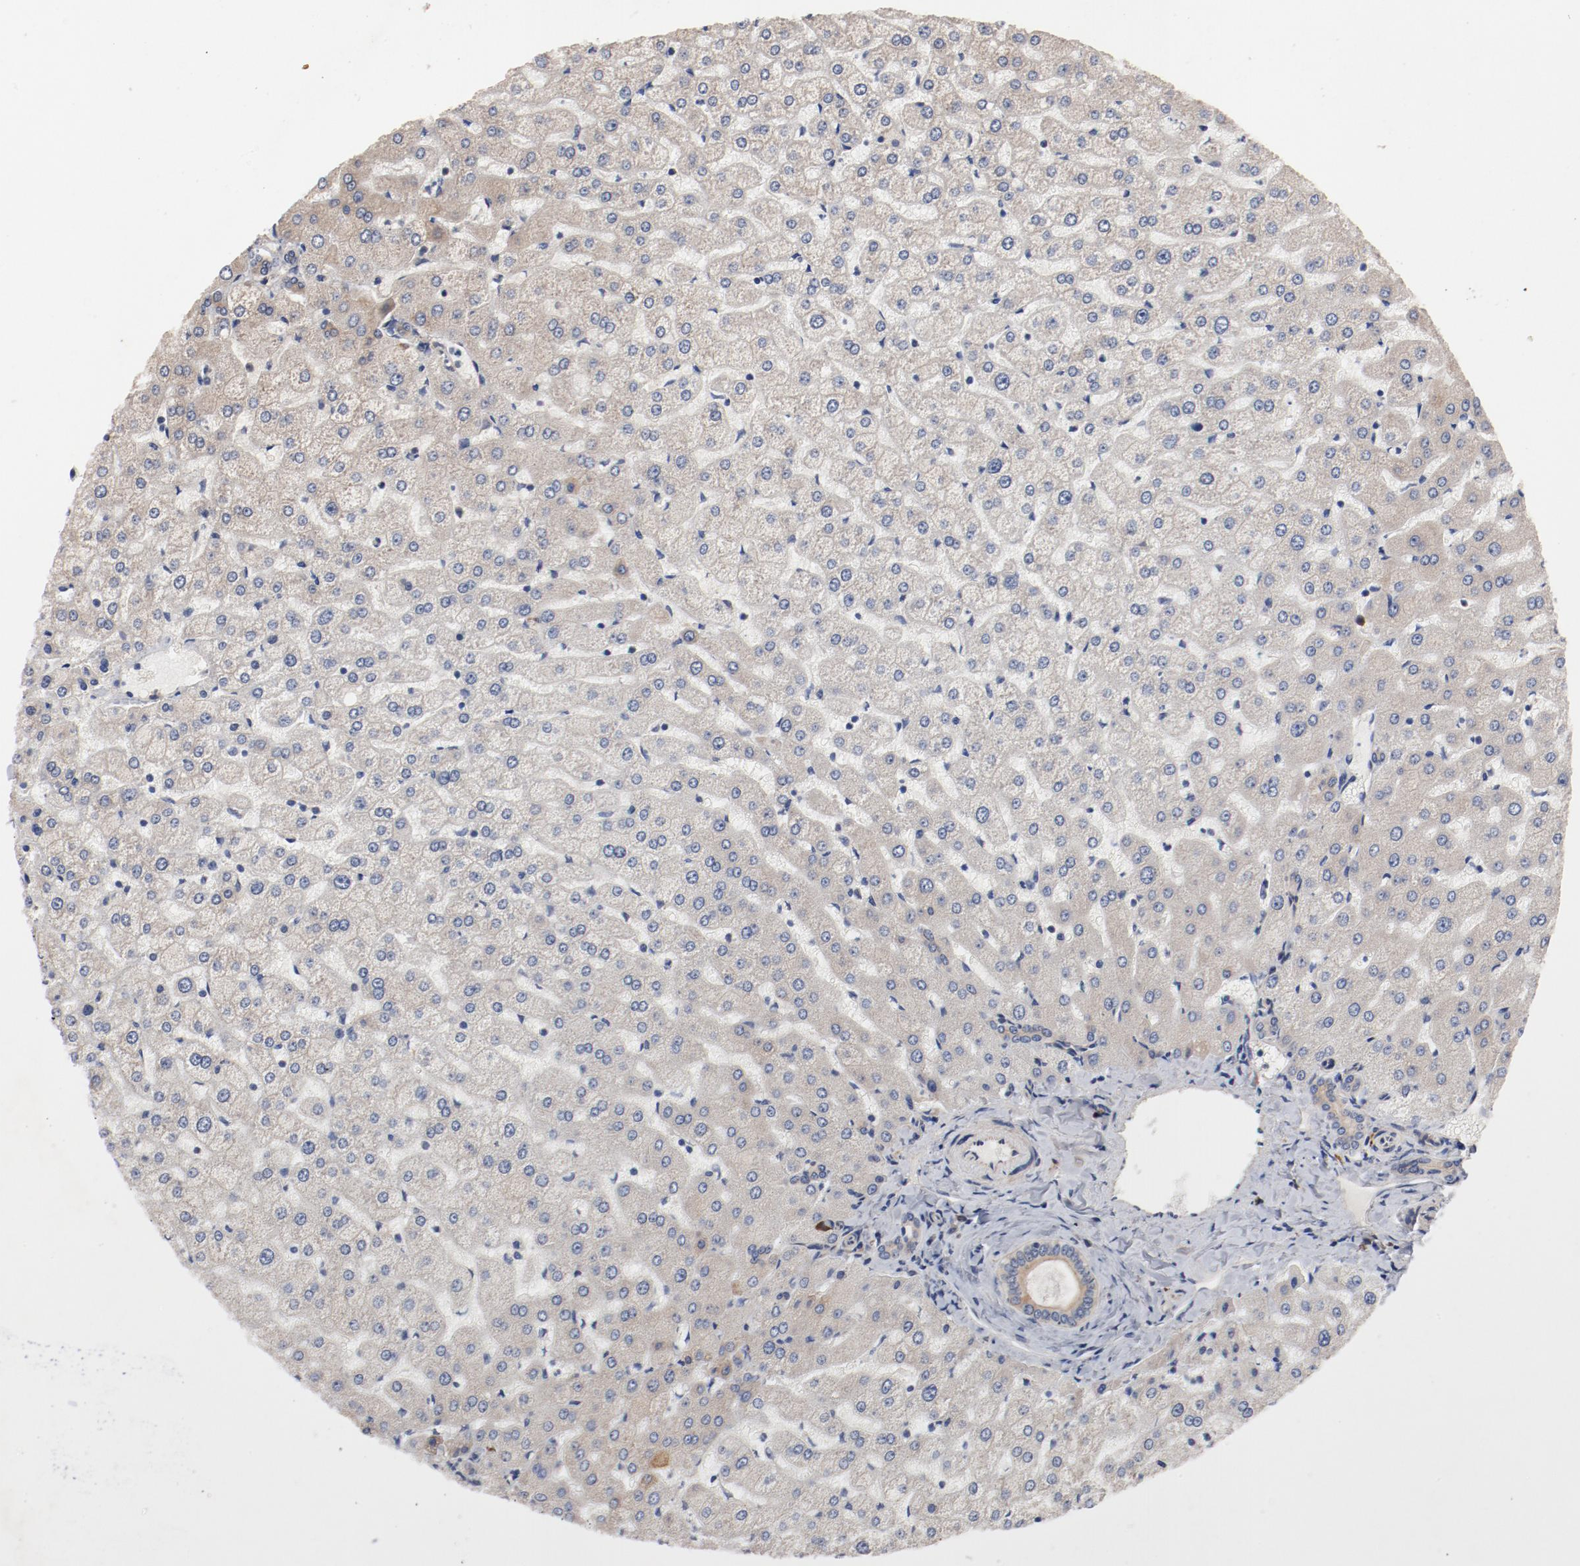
{"staining": {"intensity": "moderate", "quantity": ">75%", "location": "cytoplasmic/membranous"}, "tissue": "liver", "cell_type": "Cholangiocytes", "image_type": "normal", "snomed": [{"axis": "morphology", "description": "Normal tissue, NOS"}, {"axis": "morphology", "description": "Fibrosis, NOS"}, {"axis": "topography", "description": "Liver"}], "caption": "Immunohistochemistry (IHC) (DAB (3,3'-diaminobenzidine)) staining of normal human liver demonstrates moderate cytoplasmic/membranous protein expression in approximately >75% of cholangiocytes.", "gene": "PITPNM2", "patient": {"sex": "female", "age": 29}}